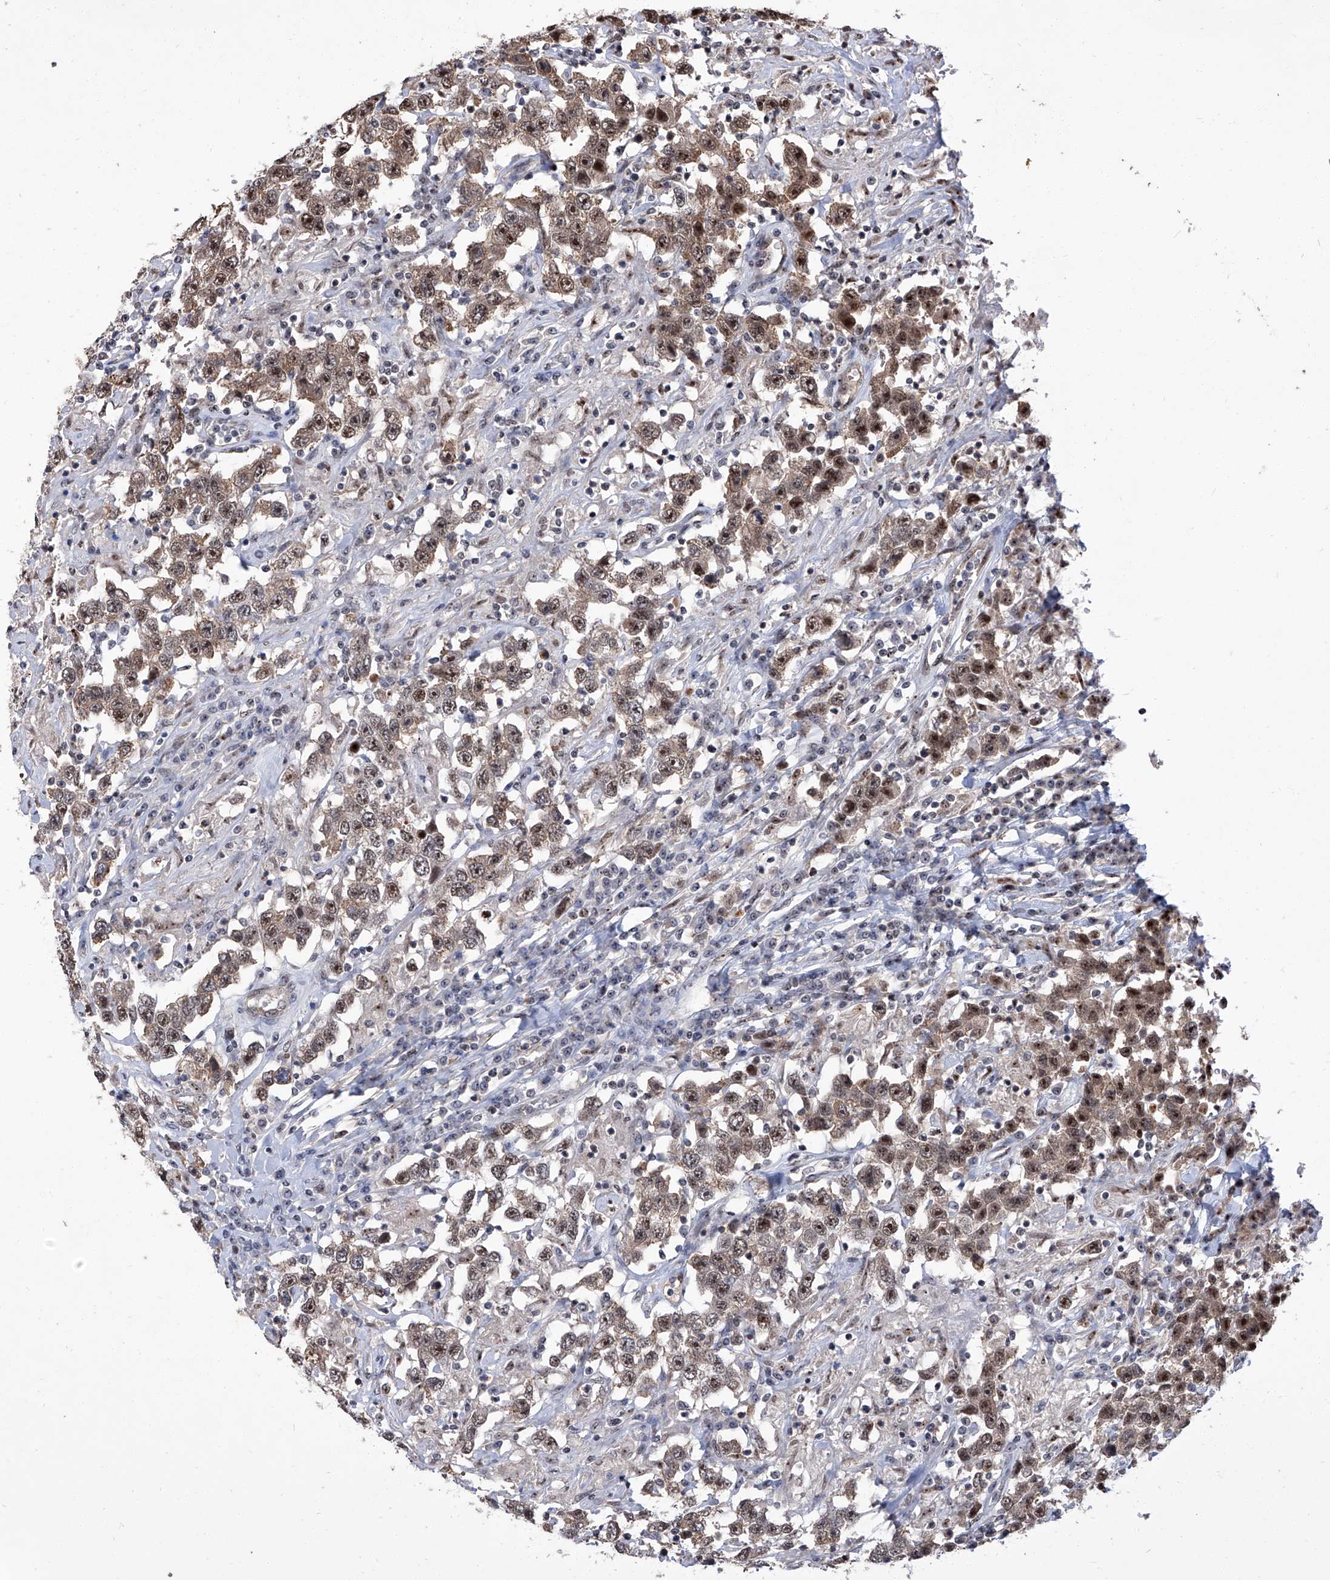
{"staining": {"intensity": "moderate", "quantity": ">75%", "location": "cytoplasmic/membranous,nuclear"}, "tissue": "testis cancer", "cell_type": "Tumor cells", "image_type": "cancer", "snomed": [{"axis": "morphology", "description": "Seminoma, NOS"}, {"axis": "topography", "description": "Testis"}], "caption": "Immunohistochemistry micrograph of testis cancer stained for a protein (brown), which displays medium levels of moderate cytoplasmic/membranous and nuclear staining in approximately >75% of tumor cells.", "gene": "CMTR1", "patient": {"sex": "male", "age": 41}}